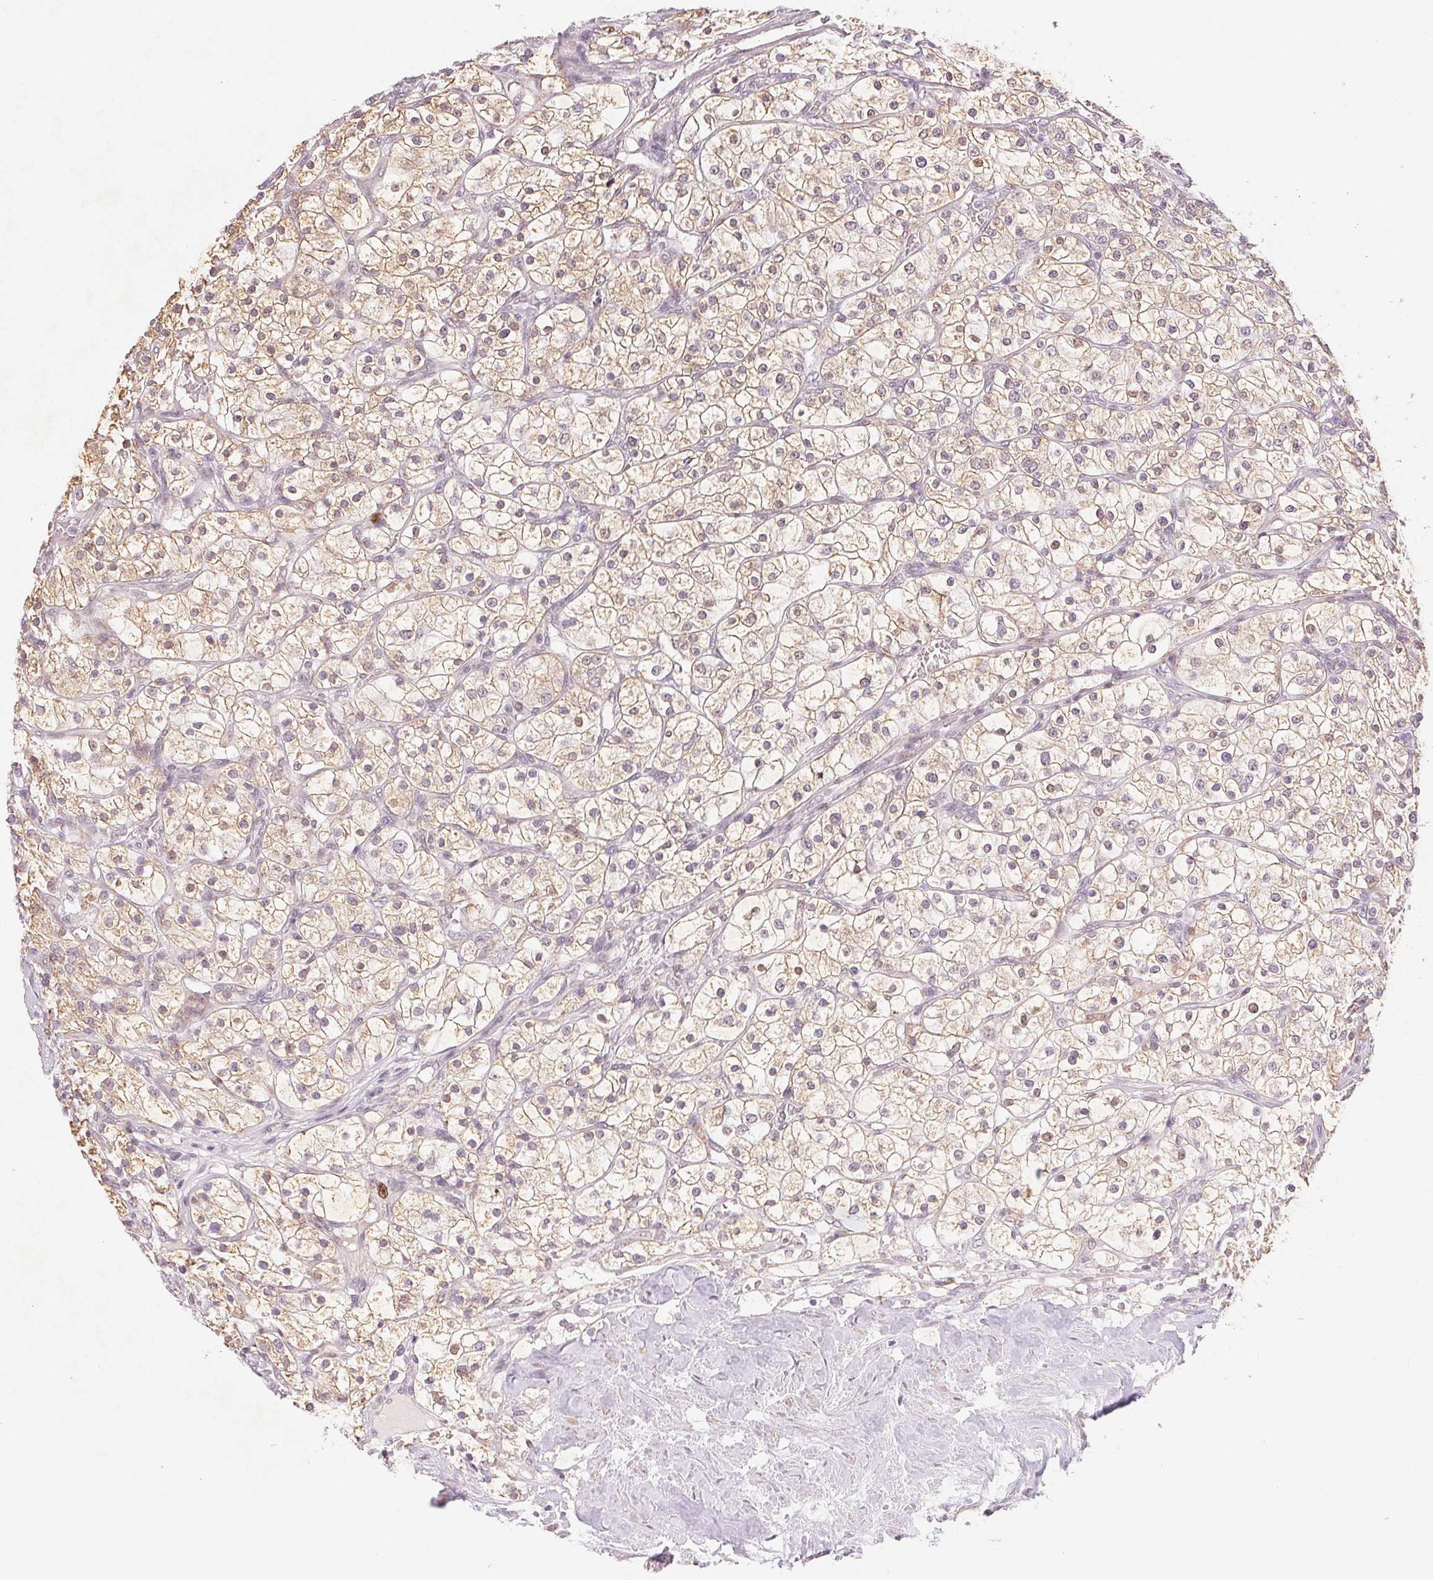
{"staining": {"intensity": "weak", "quantity": ">75%", "location": "cytoplasmic/membranous"}, "tissue": "renal cancer", "cell_type": "Tumor cells", "image_type": "cancer", "snomed": [{"axis": "morphology", "description": "Adenocarcinoma, NOS"}, {"axis": "topography", "description": "Kidney"}], "caption": "Immunohistochemistry (DAB) staining of human renal adenocarcinoma shows weak cytoplasmic/membranous protein staining in about >75% of tumor cells. The staining was performed using DAB (3,3'-diaminobenzidine) to visualize the protein expression in brown, while the nuclei were stained in blue with hematoxylin (Magnification: 20x).", "gene": "SMTN", "patient": {"sex": "male", "age": 80}}